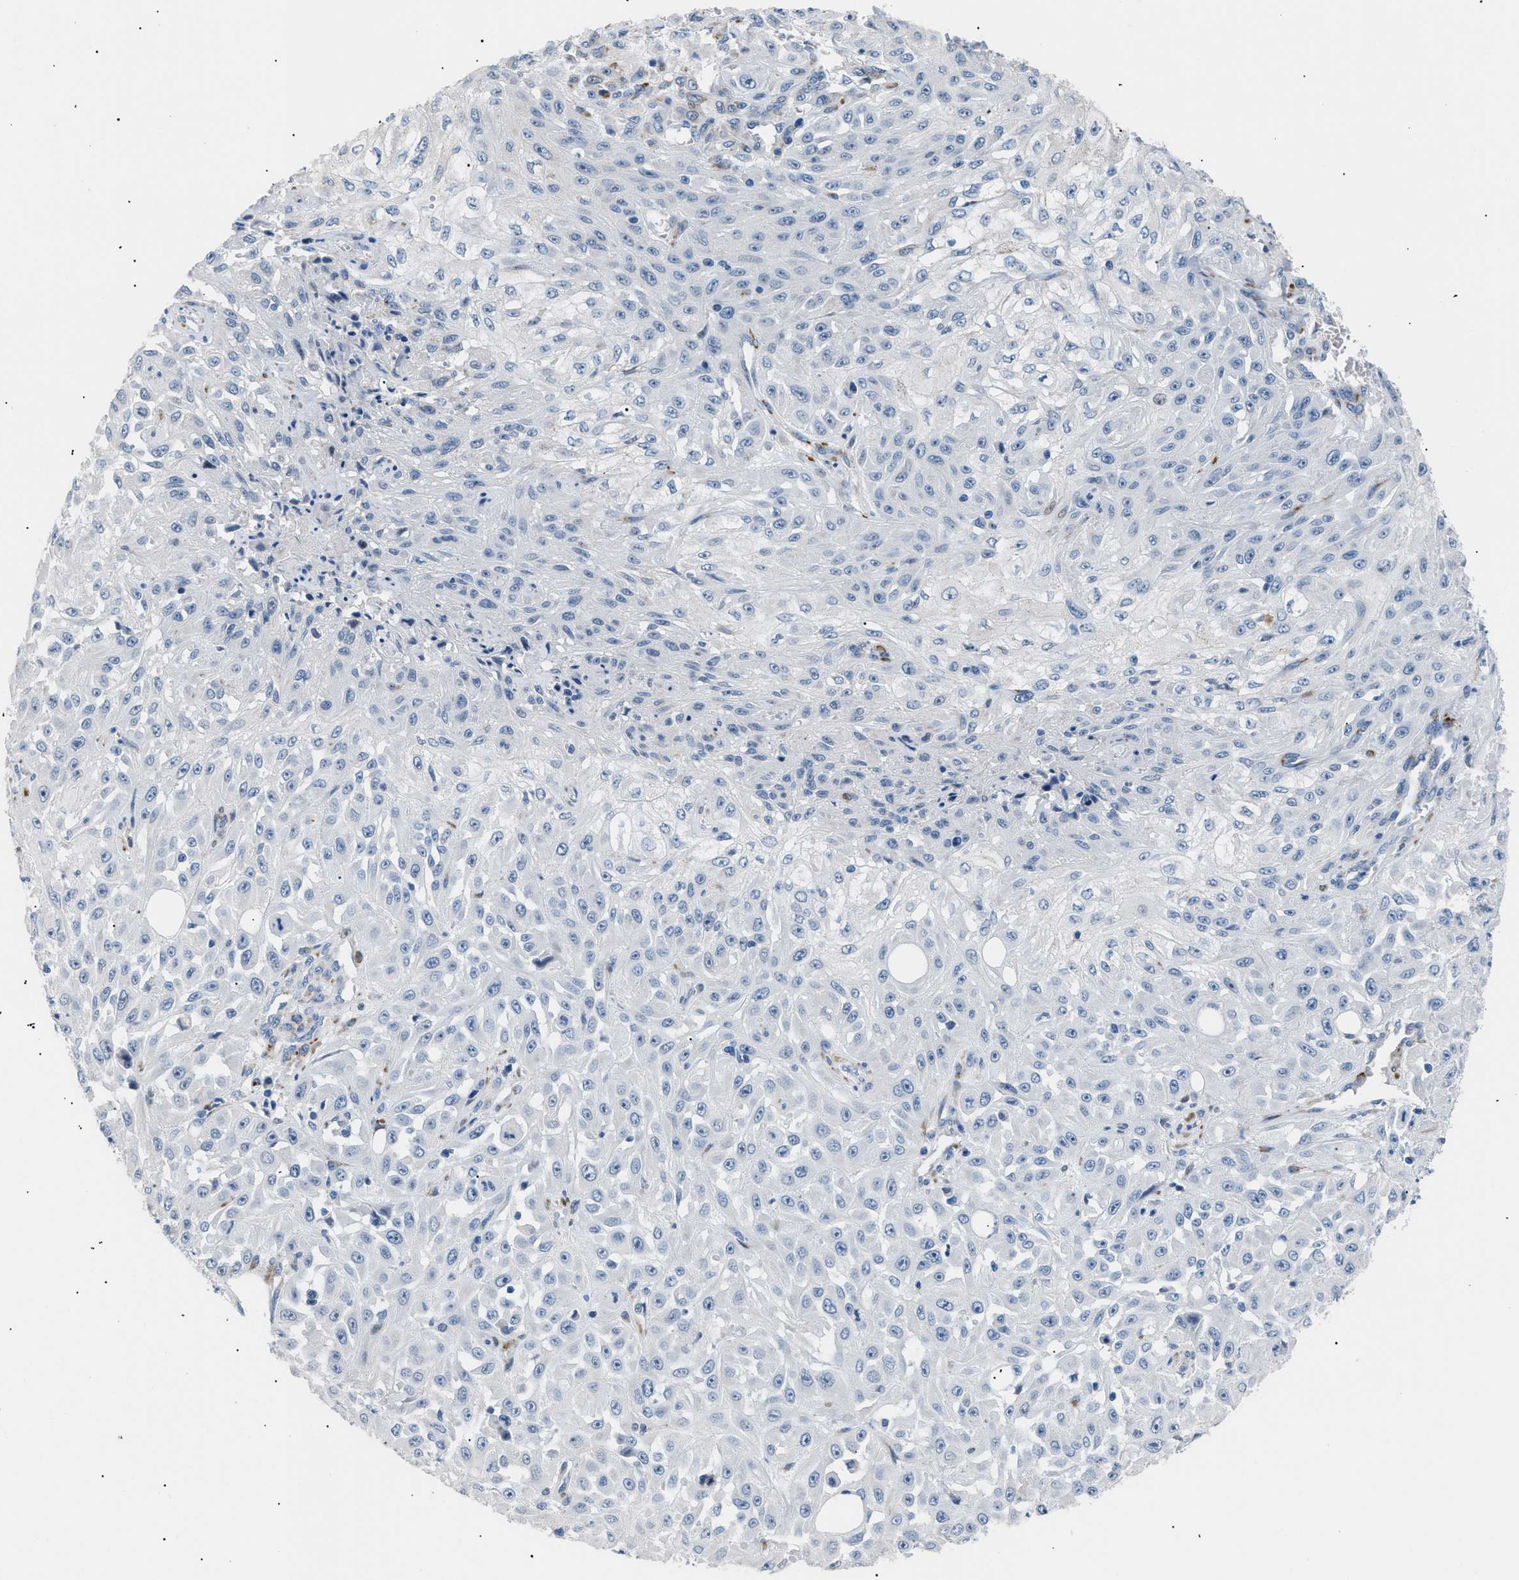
{"staining": {"intensity": "negative", "quantity": "none", "location": "none"}, "tissue": "skin cancer", "cell_type": "Tumor cells", "image_type": "cancer", "snomed": [{"axis": "morphology", "description": "Squamous cell carcinoma, NOS"}, {"axis": "morphology", "description": "Squamous cell carcinoma, metastatic, NOS"}, {"axis": "topography", "description": "Skin"}, {"axis": "topography", "description": "Lymph node"}], "caption": "Immunohistochemistry of metastatic squamous cell carcinoma (skin) exhibits no positivity in tumor cells.", "gene": "ICA1", "patient": {"sex": "male", "age": 75}}